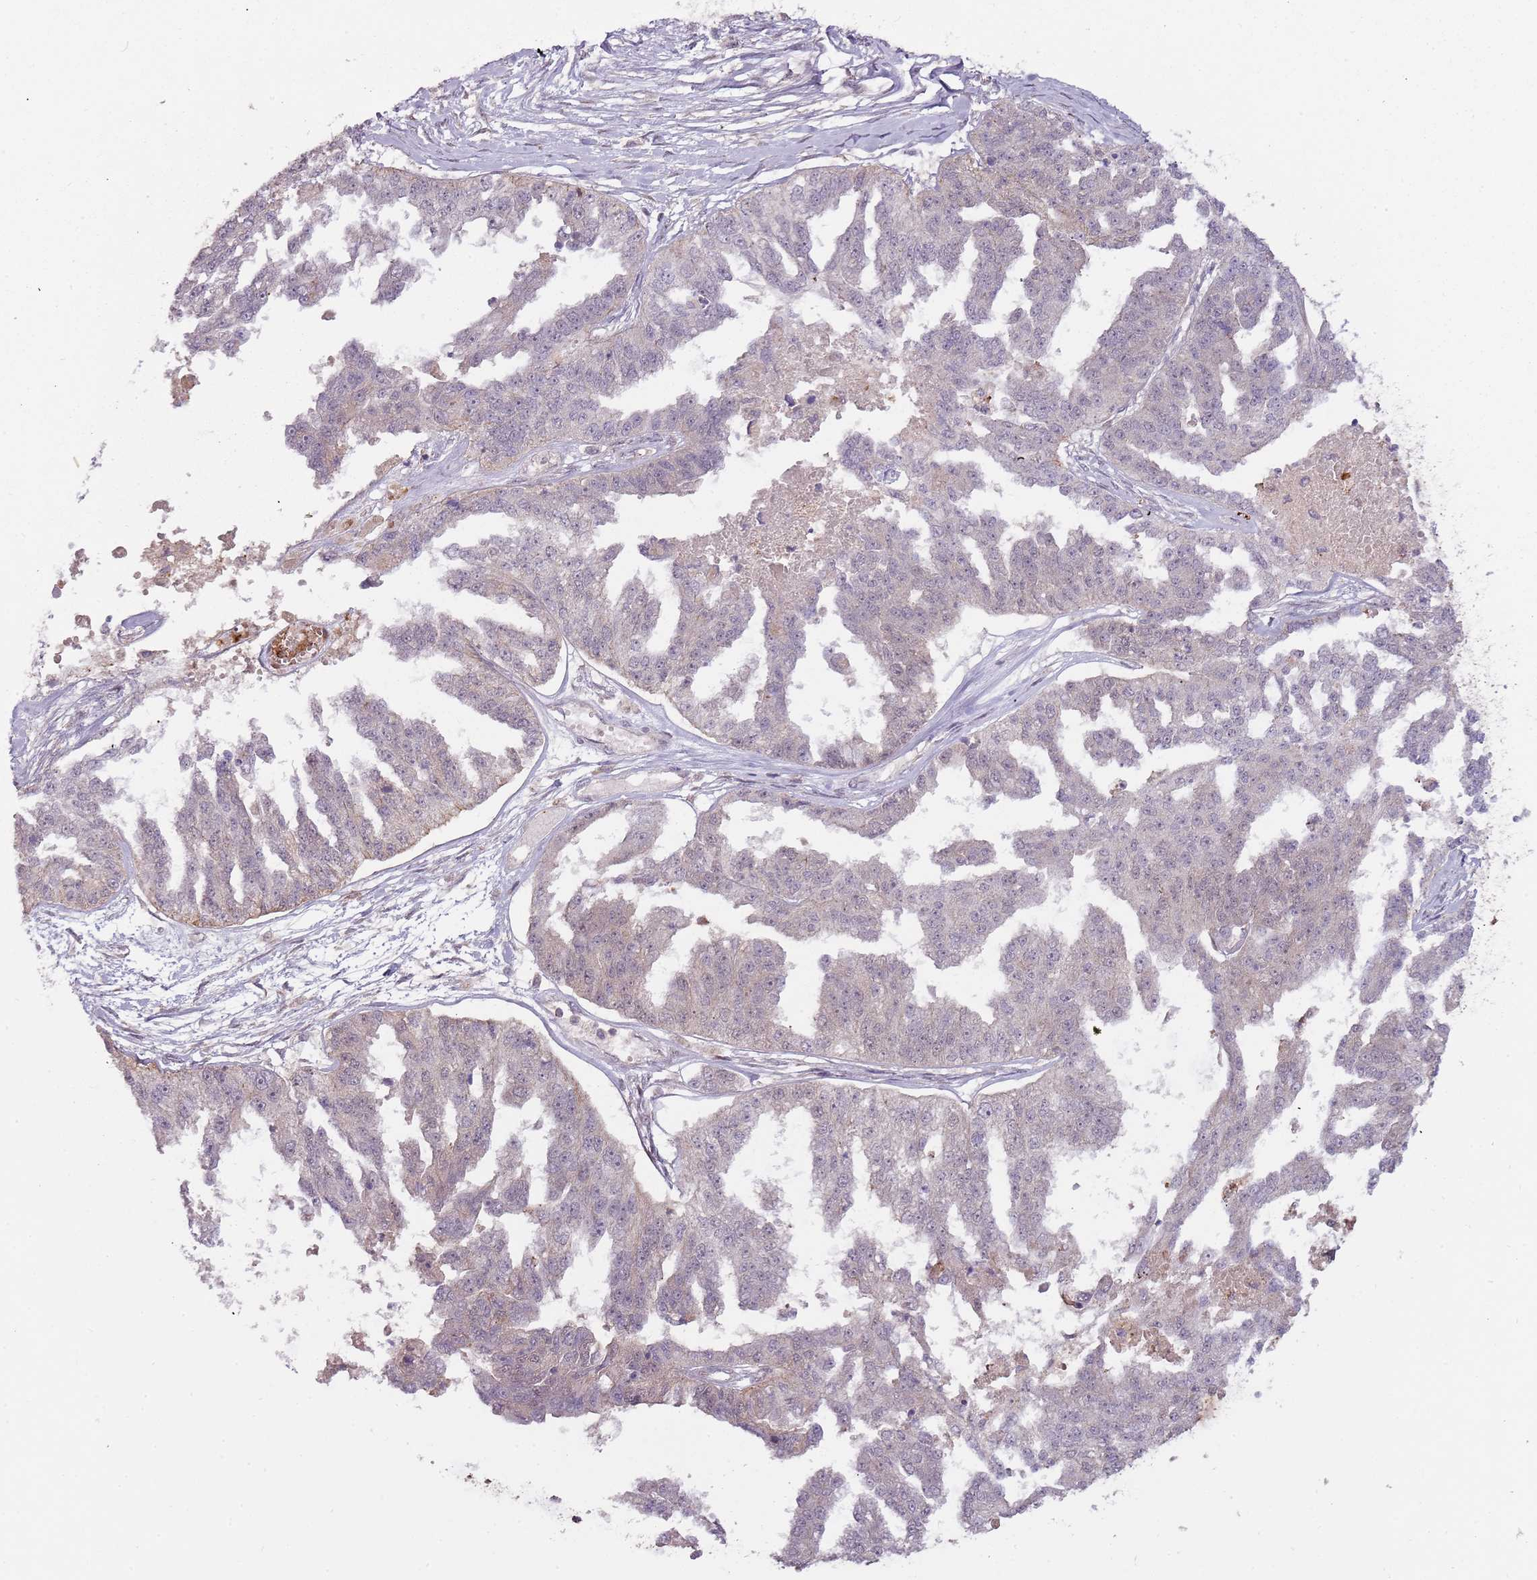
{"staining": {"intensity": "negative", "quantity": "none", "location": "none"}, "tissue": "ovarian cancer", "cell_type": "Tumor cells", "image_type": "cancer", "snomed": [{"axis": "morphology", "description": "Cystadenocarcinoma, serous, NOS"}, {"axis": "topography", "description": "Ovary"}], "caption": "An image of ovarian cancer (serous cystadenocarcinoma) stained for a protein displays no brown staining in tumor cells.", "gene": "ULK3", "patient": {"sex": "female", "age": 58}}